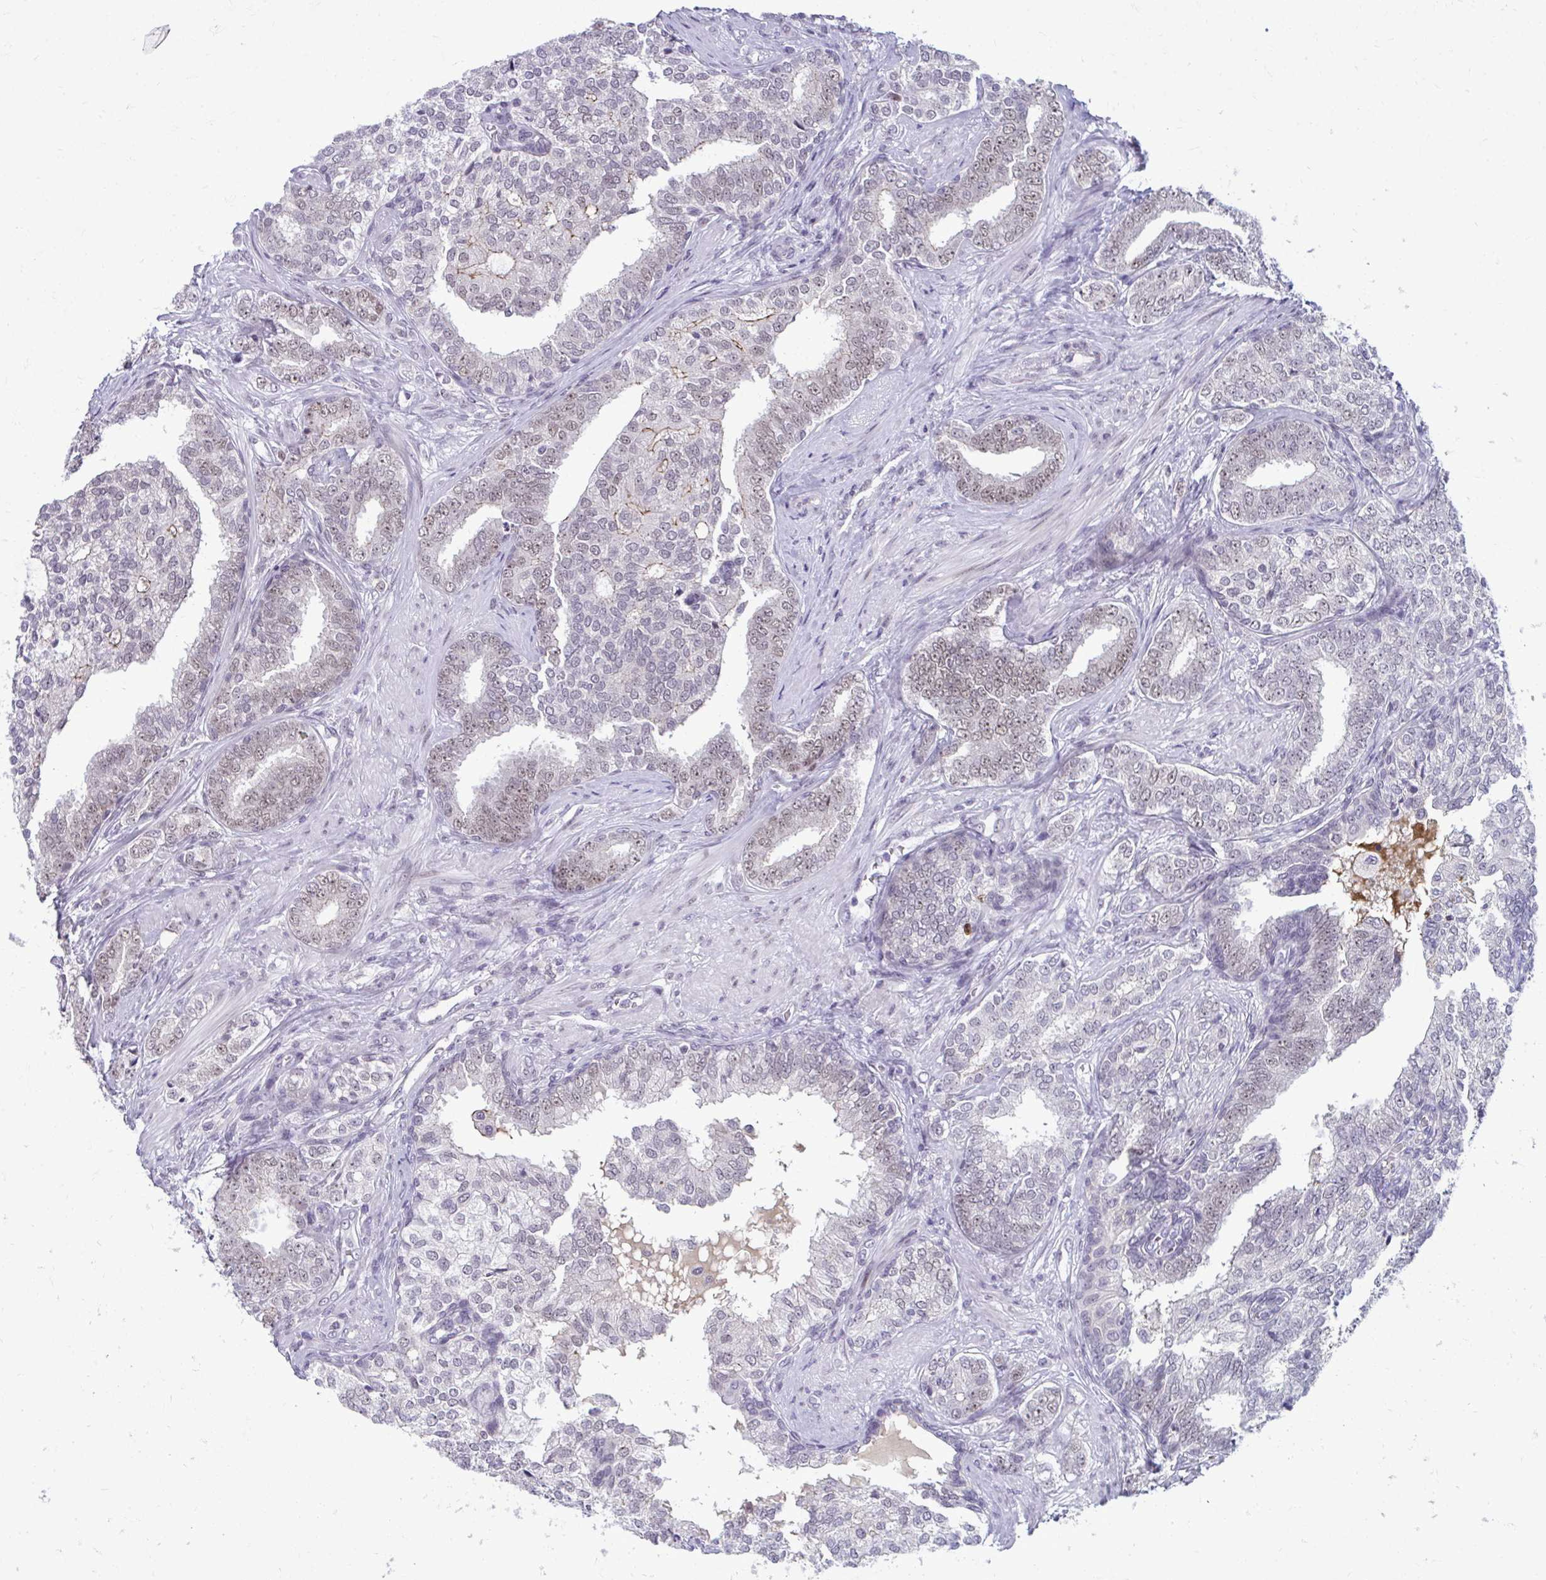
{"staining": {"intensity": "weak", "quantity": "<25%", "location": "nuclear"}, "tissue": "prostate cancer", "cell_type": "Tumor cells", "image_type": "cancer", "snomed": [{"axis": "morphology", "description": "Adenocarcinoma, High grade"}, {"axis": "topography", "description": "Prostate"}], "caption": "This is an immunohistochemistry (IHC) histopathology image of high-grade adenocarcinoma (prostate). There is no expression in tumor cells.", "gene": "MAF1", "patient": {"sex": "male", "age": 72}}